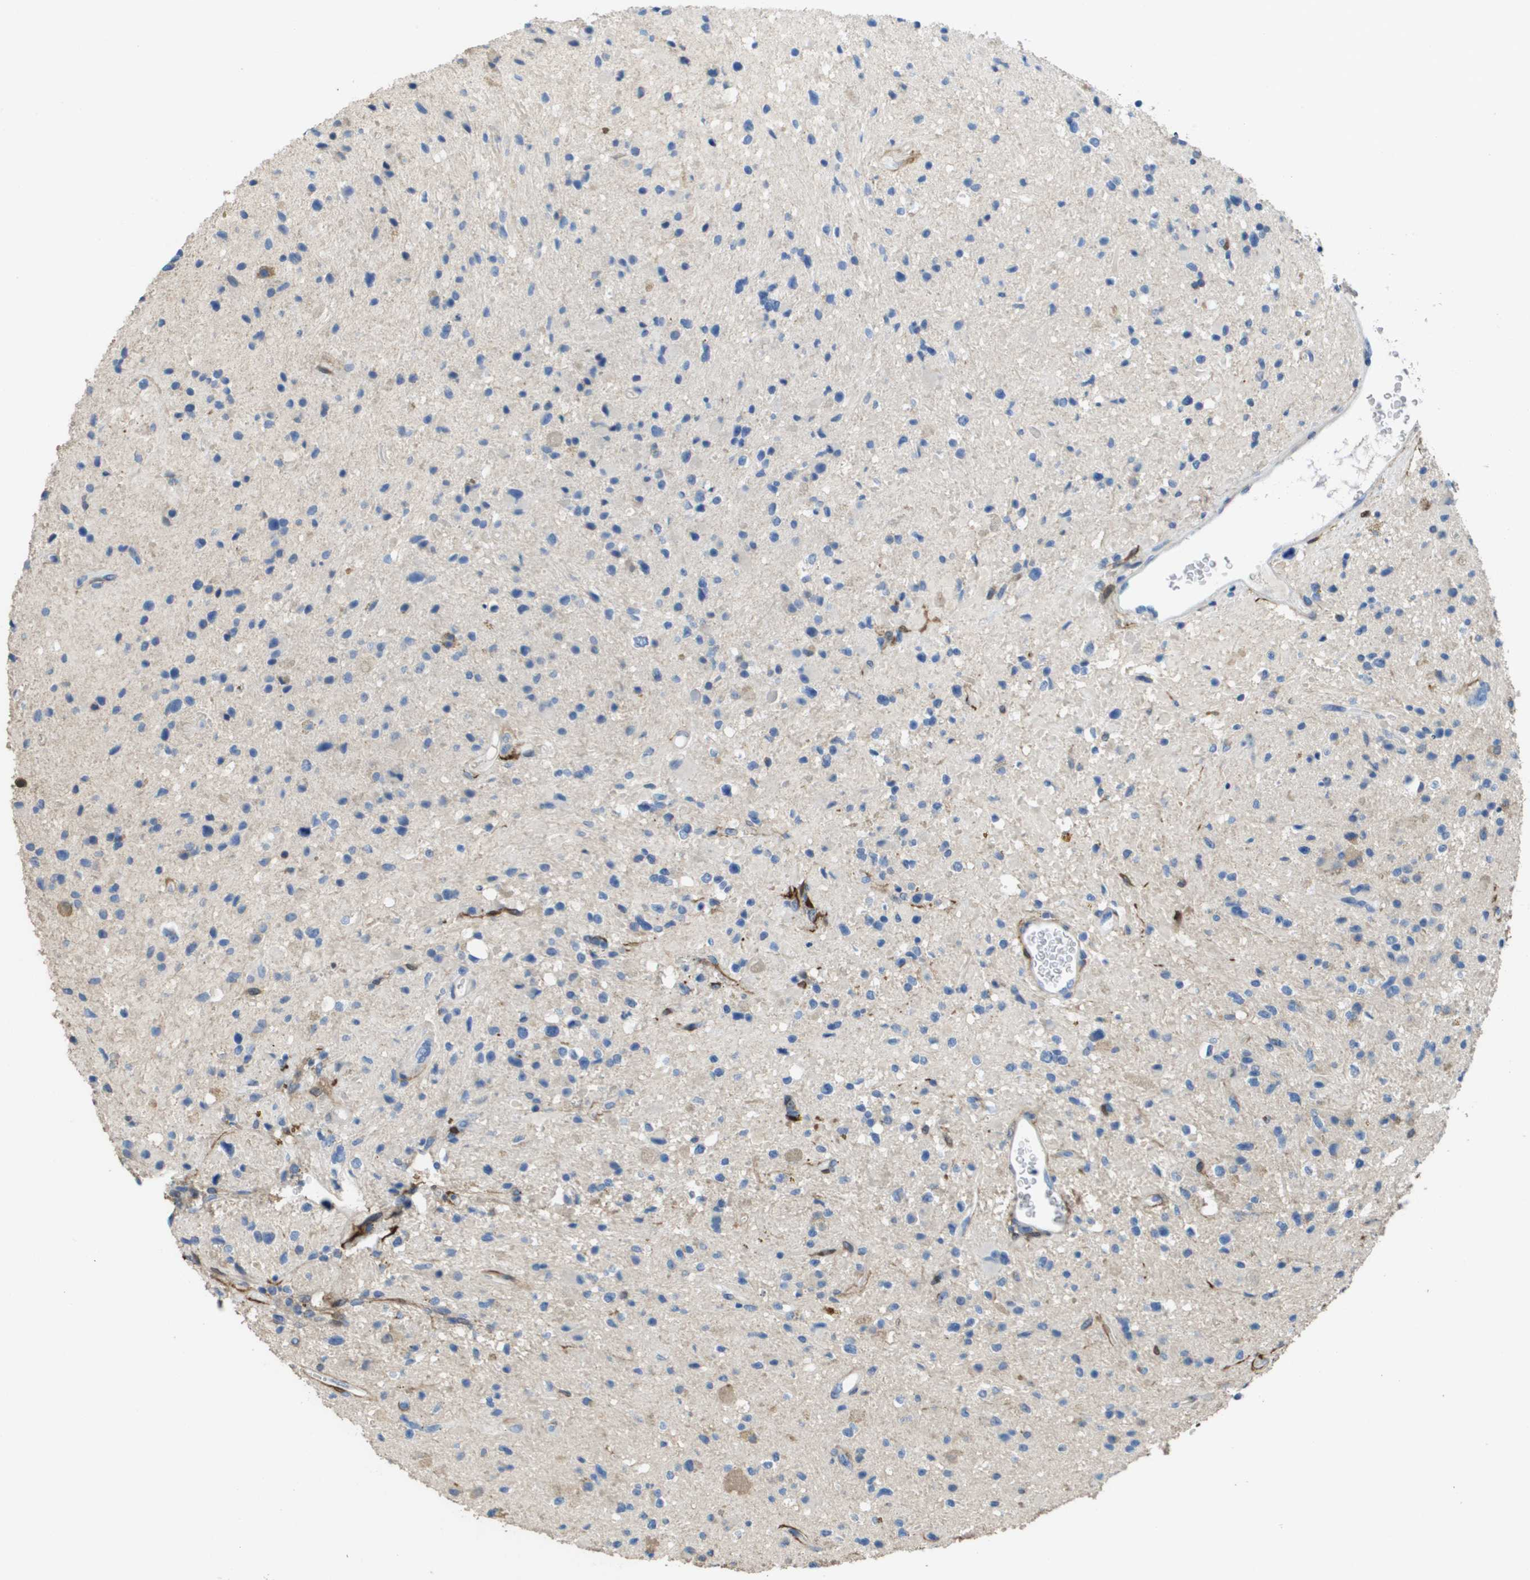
{"staining": {"intensity": "weak", "quantity": "<25%", "location": "cytoplasmic/membranous"}, "tissue": "glioma", "cell_type": "Tumor cells", "image_type": "cancer", "snomed": [{"axis": "morphology", "description": "Glioma, malignant, High grade"}, {"axis": "topography", "description": "Brain"}], "caption": "High power microscopy micrograph of an immunohistochemistry micrograph of glioma, revealing no significant positivity in tumor cells. (IHC, brightfield microscopy, high magnification).", "gene": "FABP5", "patient": {"sex": "male", "age": 33}}